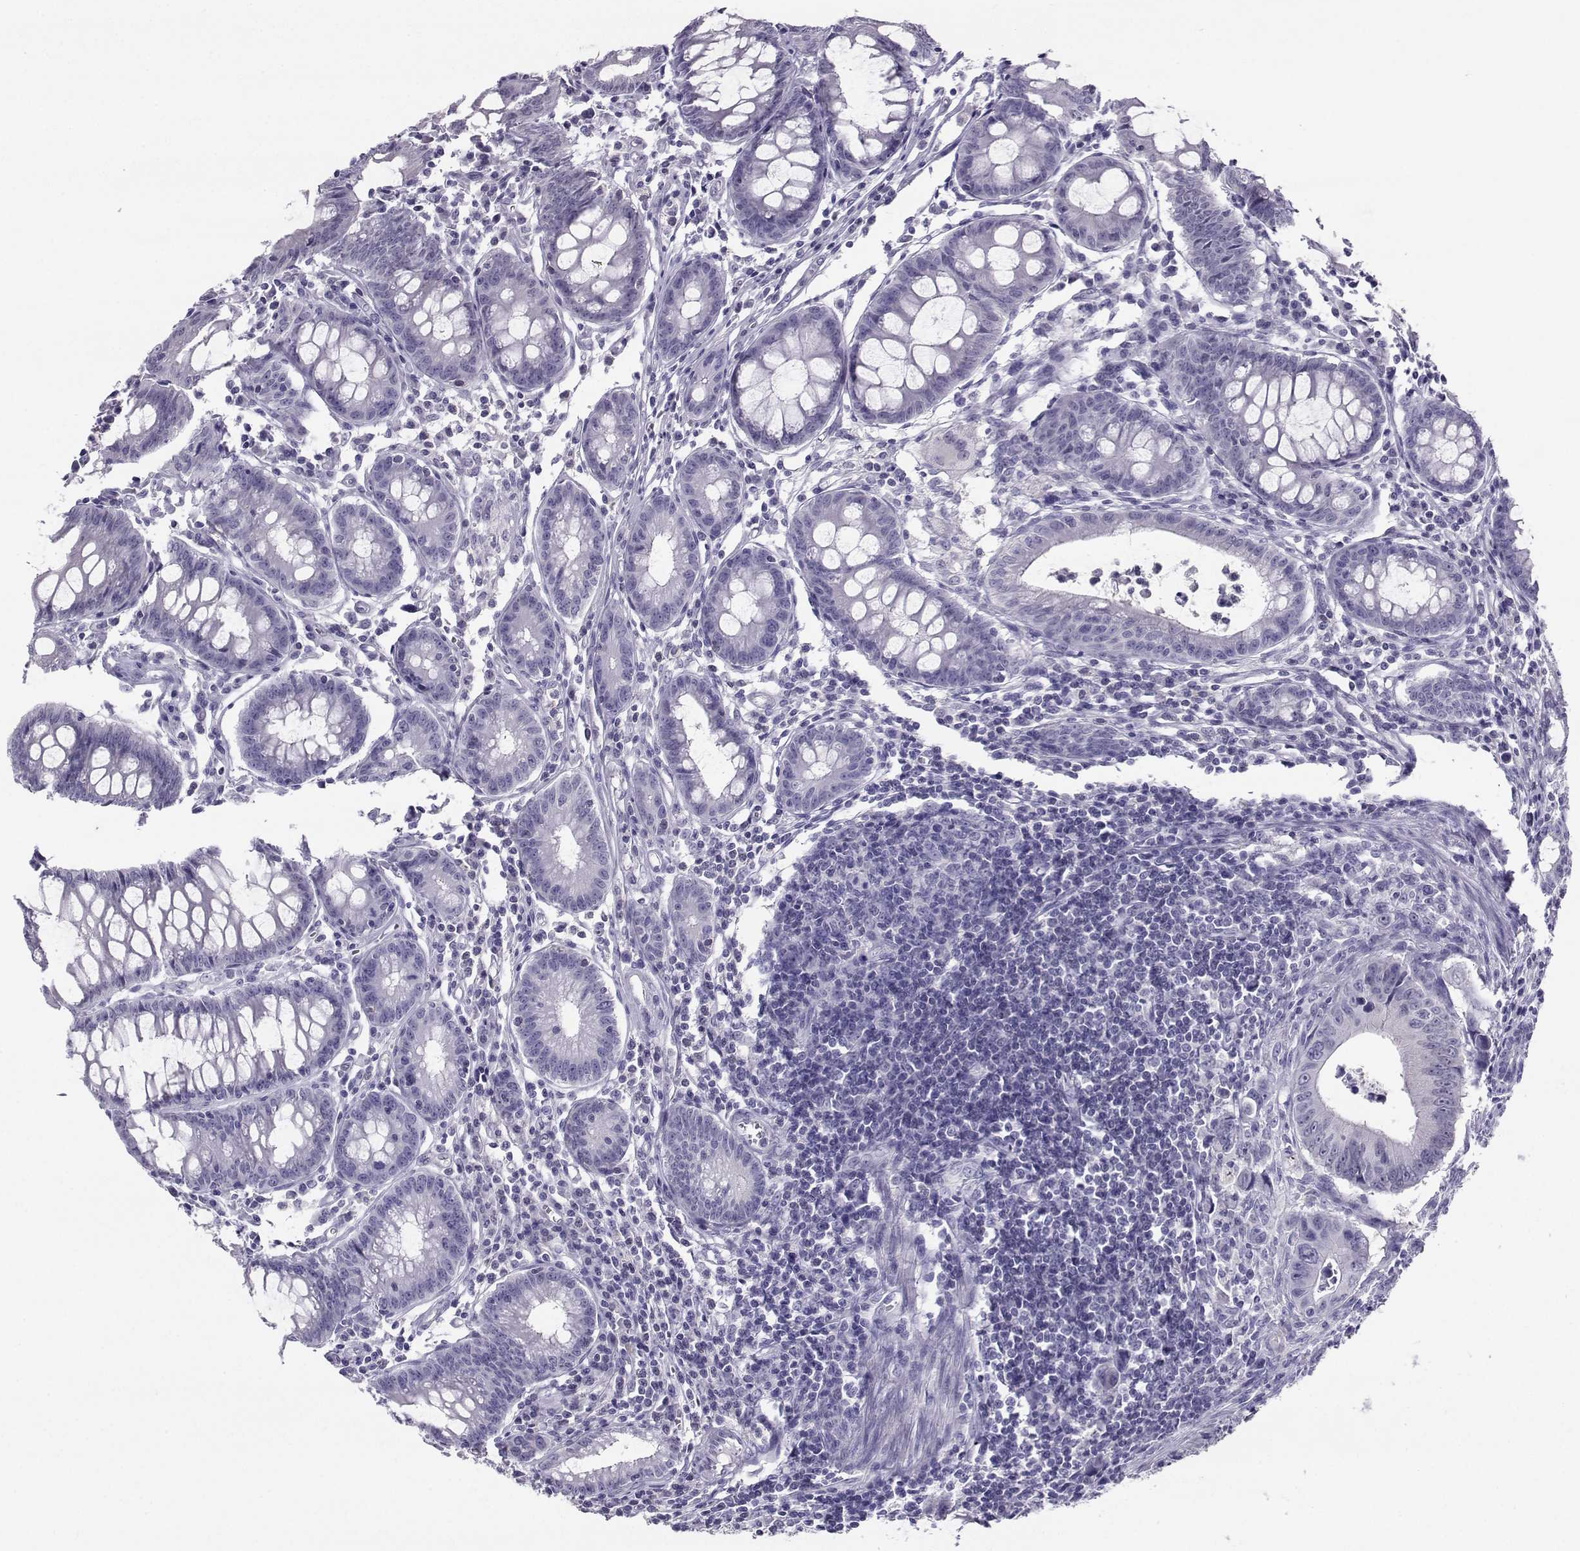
{"staining": {"intensity": "moderate", "quantity": "<25%", "location": "nuclear"}, "tissue": "colorectal cancer", "cell_type": "Tumor cells", "image_type": "cancer", "snomed": [{"axis": "morphology", "description": "Adenocarcinoma, NOS"}, {"axis": "topography", "description": "Colon"}], "caption": "This is an image of IHC staining of colorectal cancer, which shows moderate expression in the nuclear of tumor cells.", "gene": "PGK1", "patient": {"sex": "female", "age": 87}}